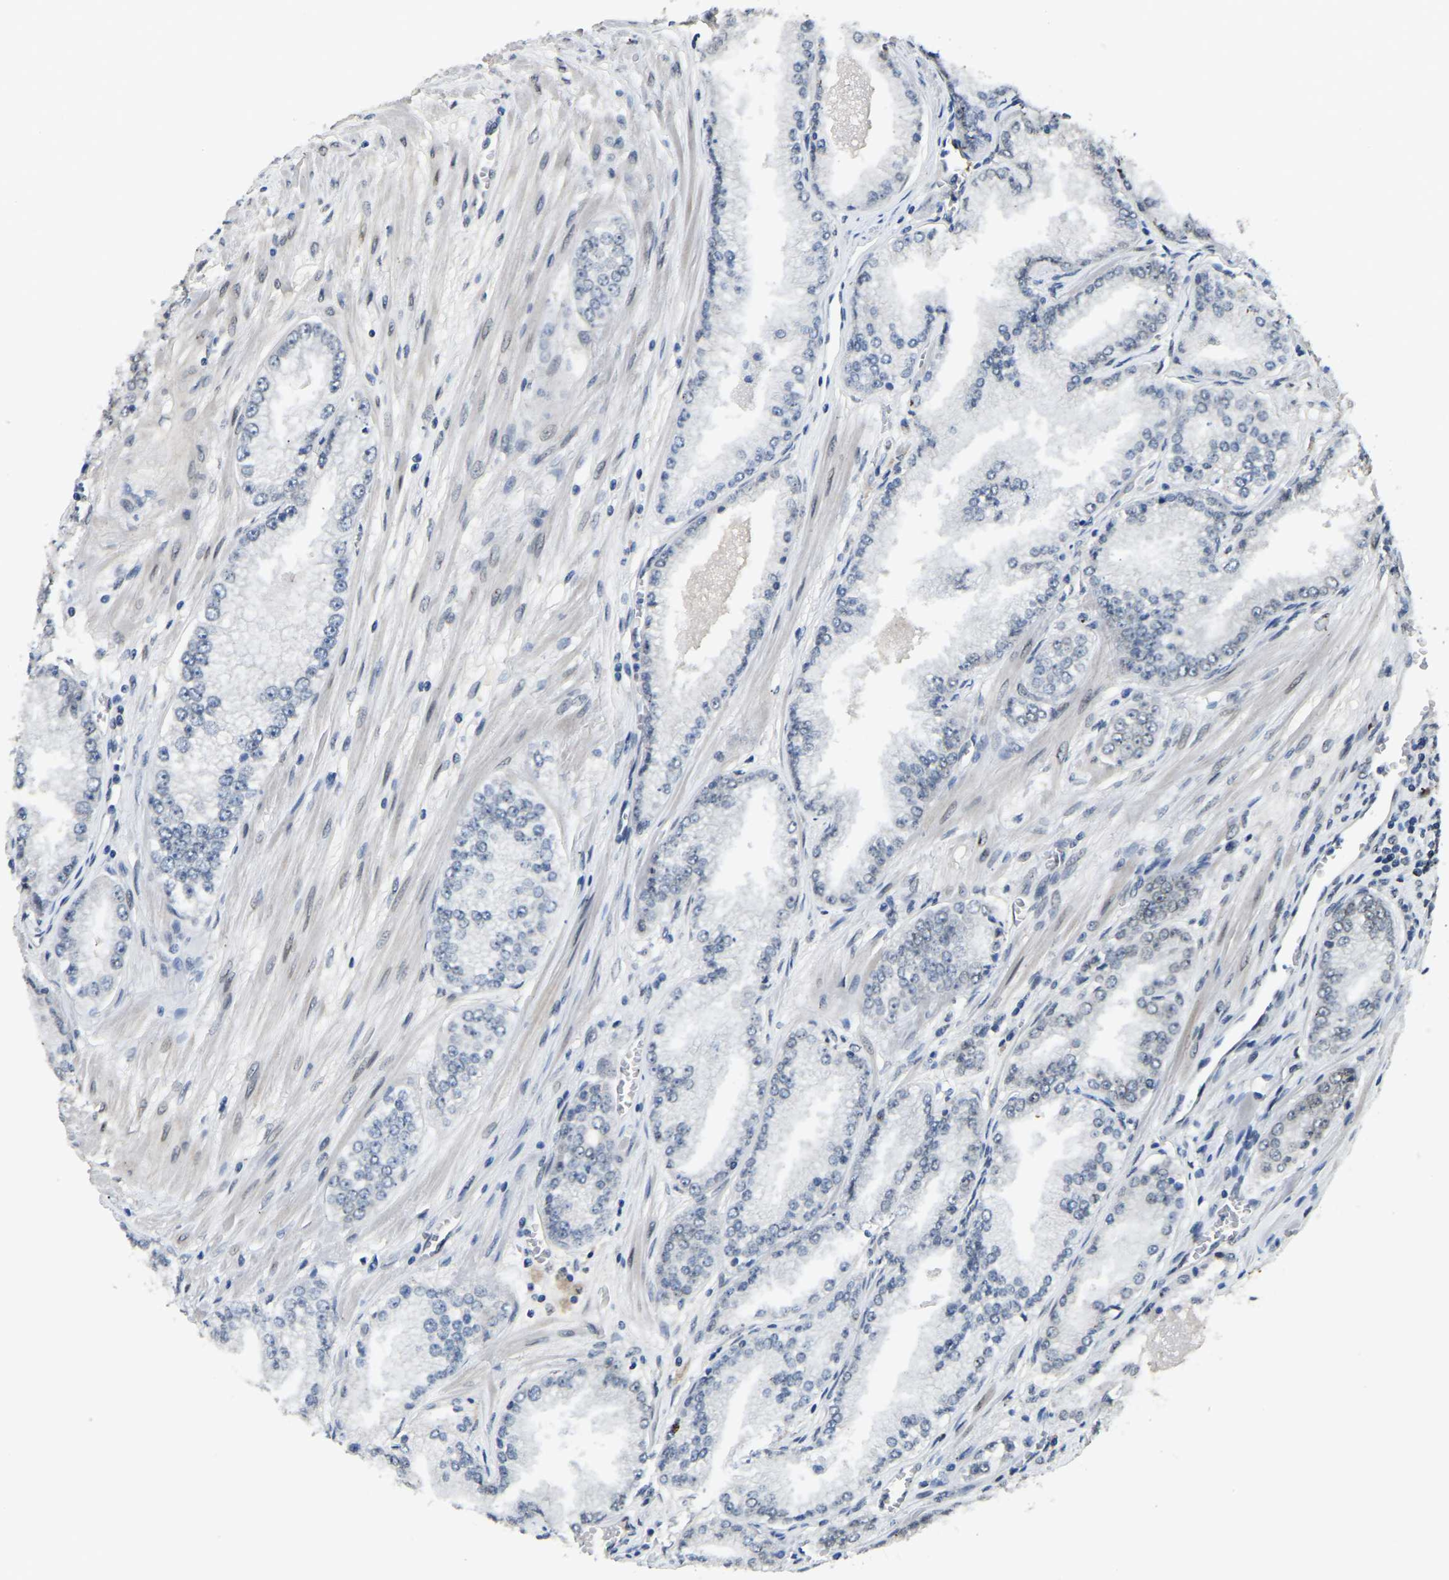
{"staining": {"intensity": "negative", "quantity": "none", "location": "none"}, "tissue": "prostate cancer", "cell_type": "Tumor cells", "image_type": "cancer", "snomed": [{"axis": "morphology", "description": "Adenocarcinoma, High grade"}, {"axis": "topography", "description": "Prostate"}], "caption": "IHC micrograph of neoplastic tissue: prostate high-grade adenocarcinoma stained with DAB (3,3'-diaminobenzidine) shows no significant protein staining in tumor cells.", "gene": "RANBP2", "patient": {"sex": "male", "age": 61}}